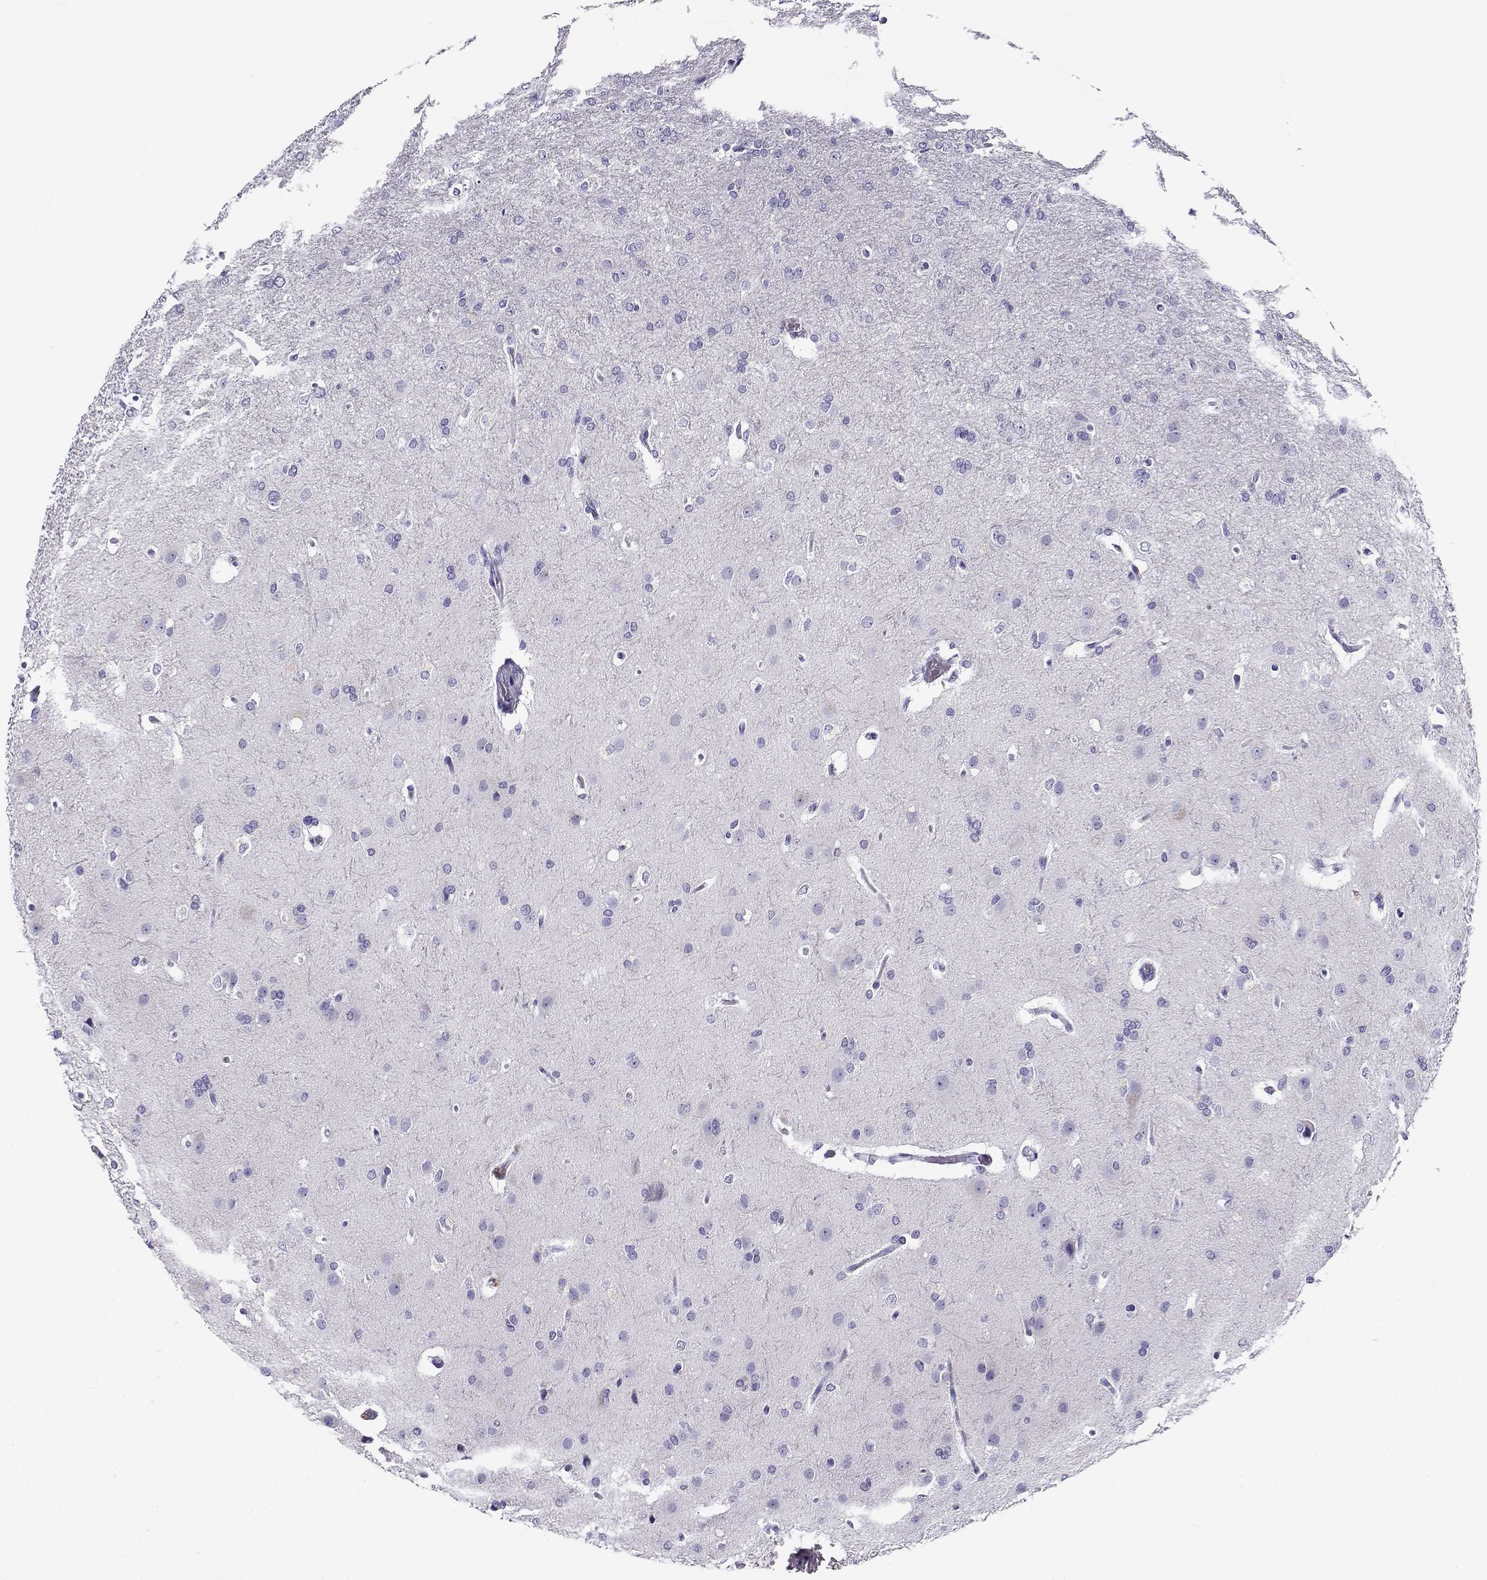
{"staining": {"intensity": "negative", "quantity": "none", "location": "none"}, "tissue": "glioma", "cell_type": "Tumor cells", "image_type": "cancer", "snomed": [{"axis": "morphology", "description": "Glioma, malignant, High grade"}, {"axis": "topography", "description": "Brain"}], "caption": "This is an immunohistochemistry (IHC) image of glioma. There is no expression in tumor cells.", "gene": "CABS1", "patient": {"sex": "male", "age": 68}}